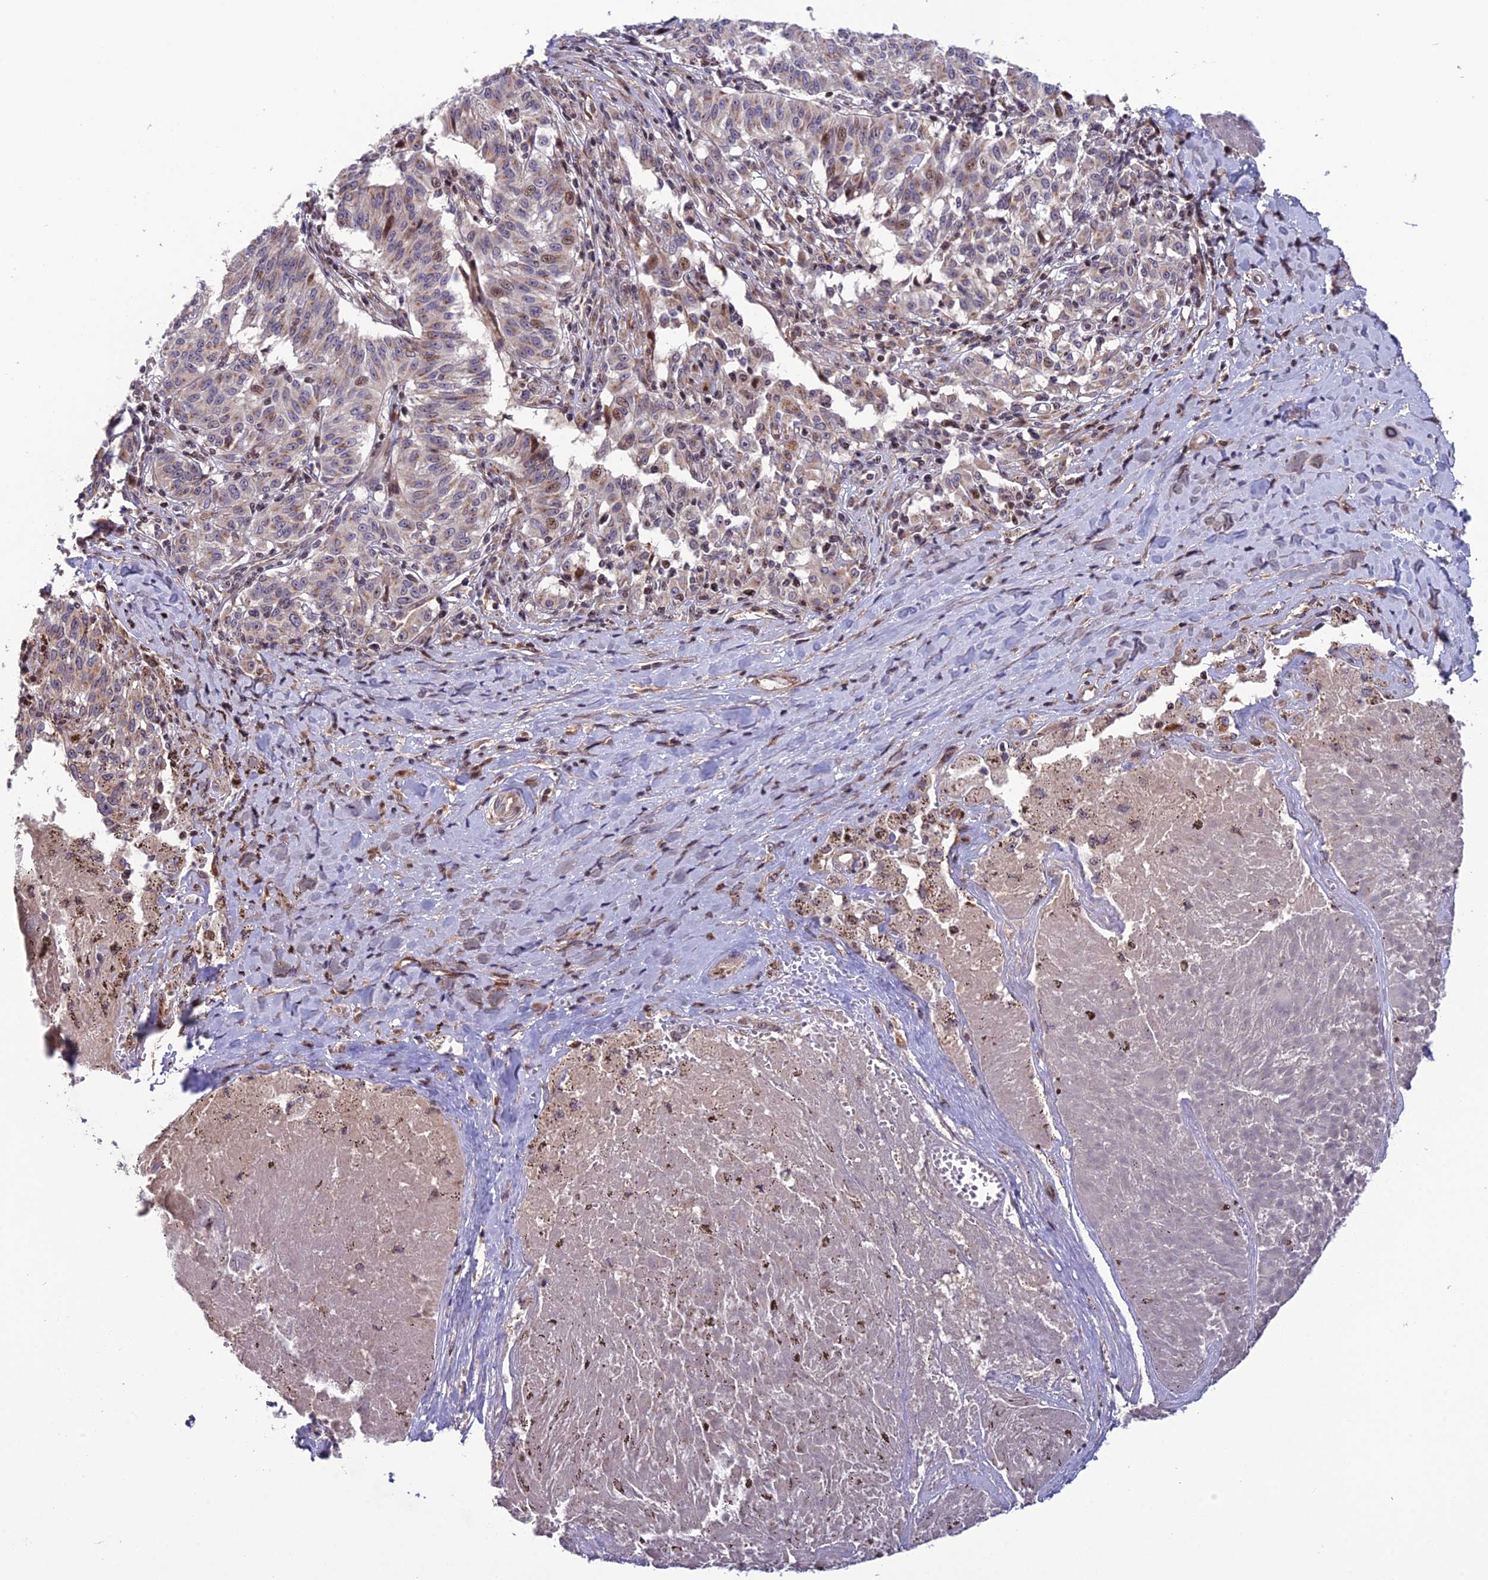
{"staining": {"intensity": "weak", "quantity": "<25%", "location": "nuclear"}, "tissue": "melanoma", "cell_type": "Tumor cells", "image_type": "cancer", "snomed": [{"axis": "morphology", "description": "Malignant melanoma, NOS"}, {"axis": "topography", "description": "Skin"}], "caption": "A photomicrograph of malignant melanoma stained for a protein demonstrates no brown staining in tumor cells. Brightfield microscopy of immunohistochemistry (IHC) stained with DAB (brown) and hematoxylin (blue), captured at high magnification.", "gene": "SMIM7", "patient": {"sex": "female", "age": 72}}